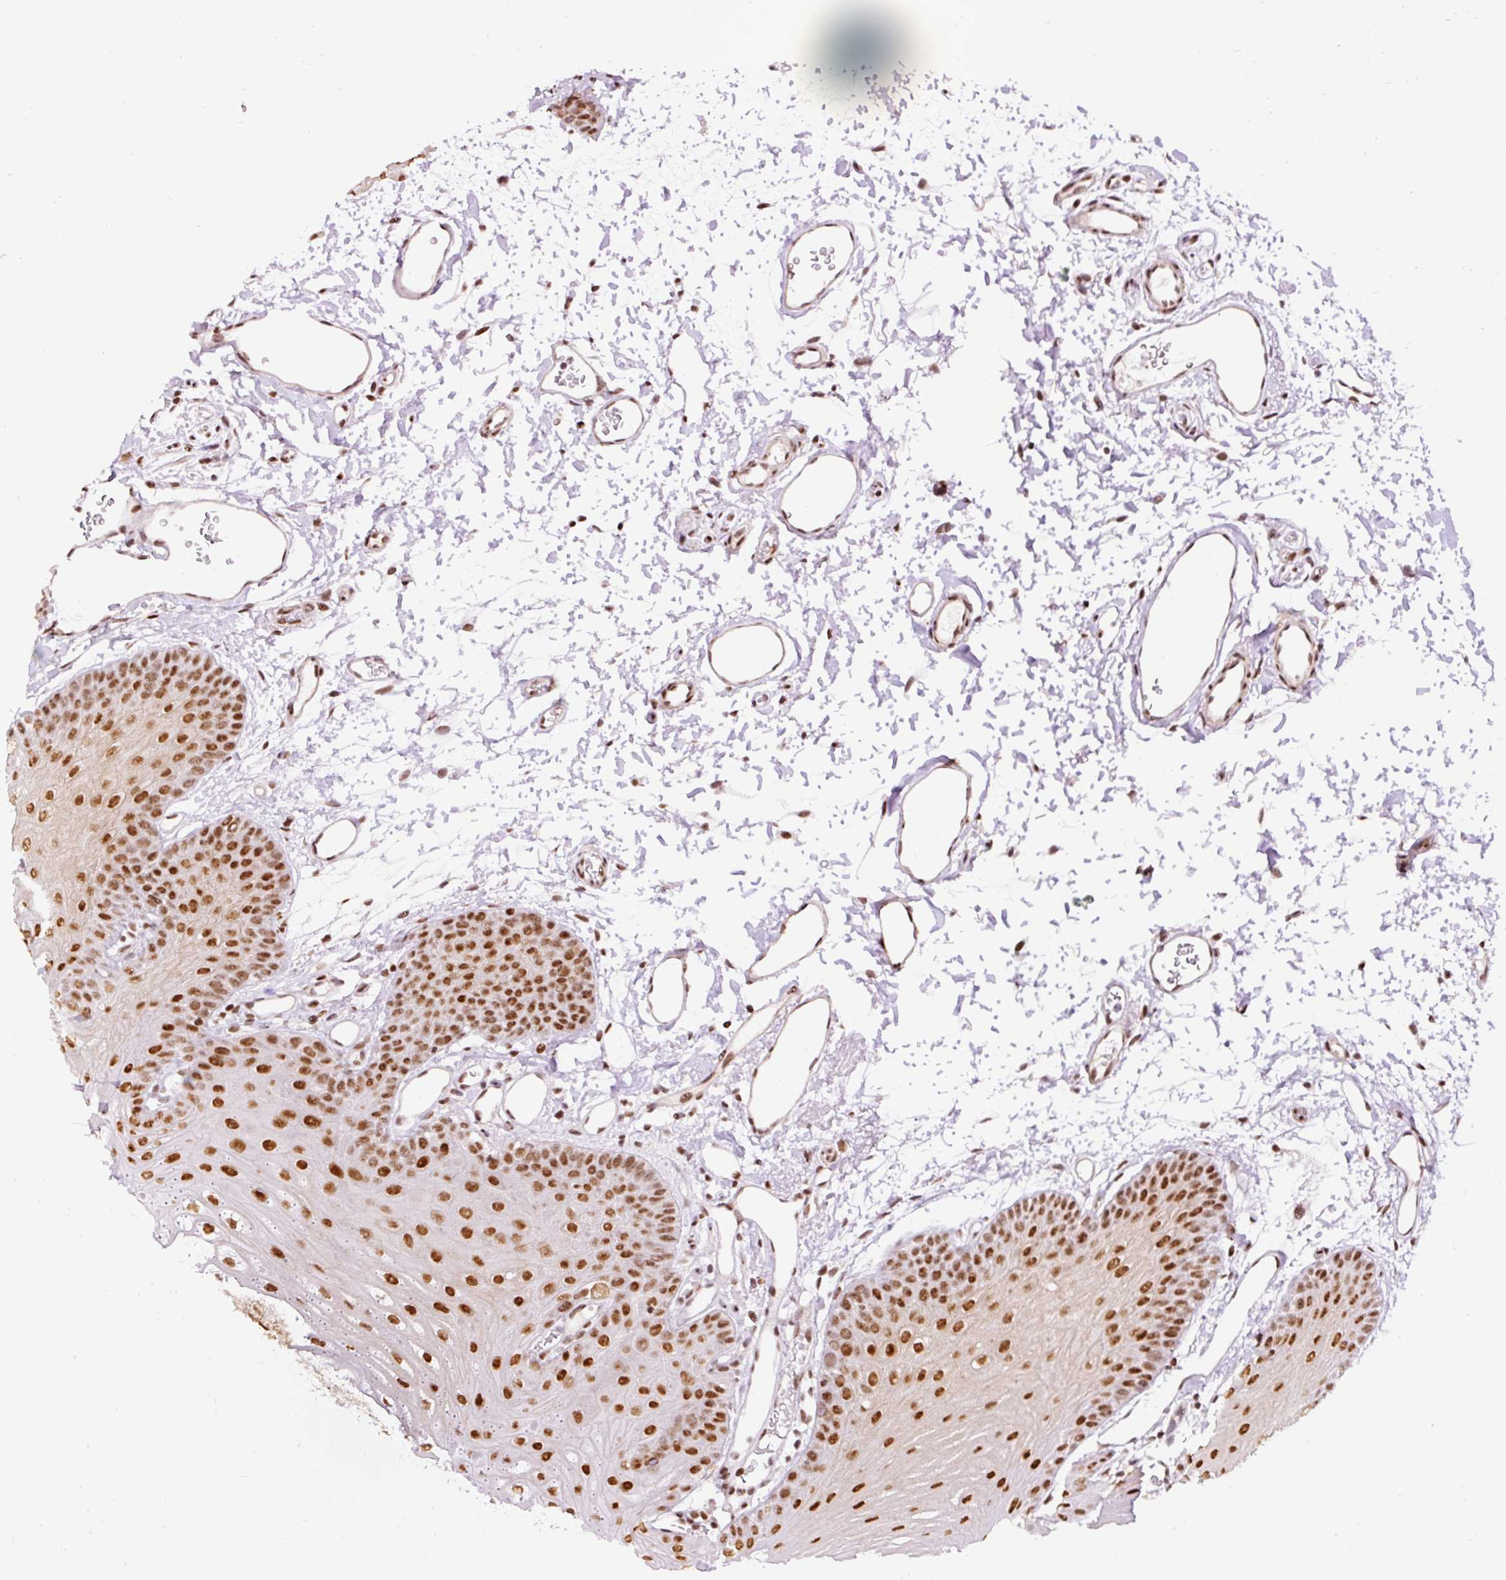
{"staining": {"intensity": "strong", "quantity": ">75%", "location": "nuclear"}, "tissue": "oral mucosa", "cell_type": "Squamous epithelial cells", "image_type": "normal", "snomed": [{"axis": "morphology", "description": "Normal tissue, NOS"}, {"axis": "morphology", "description": "Squamous cell carcinoma, NOS"}, {"axis": "topography", "description": "Oral tissue"}, {"axis": "topography", "description": "Head-Neck"}], "caption": "Immunohistochemistry image of benign oral mucosa: human oral mucosa stained using immunohistochemistry shows high levels of strong protein expression localized specifically in the nuclear of squamous epithelial cells, appearing as a nuclear brown color.", "gene": "HNRNPC", "patient": {"sex": "female", "age": 81}}